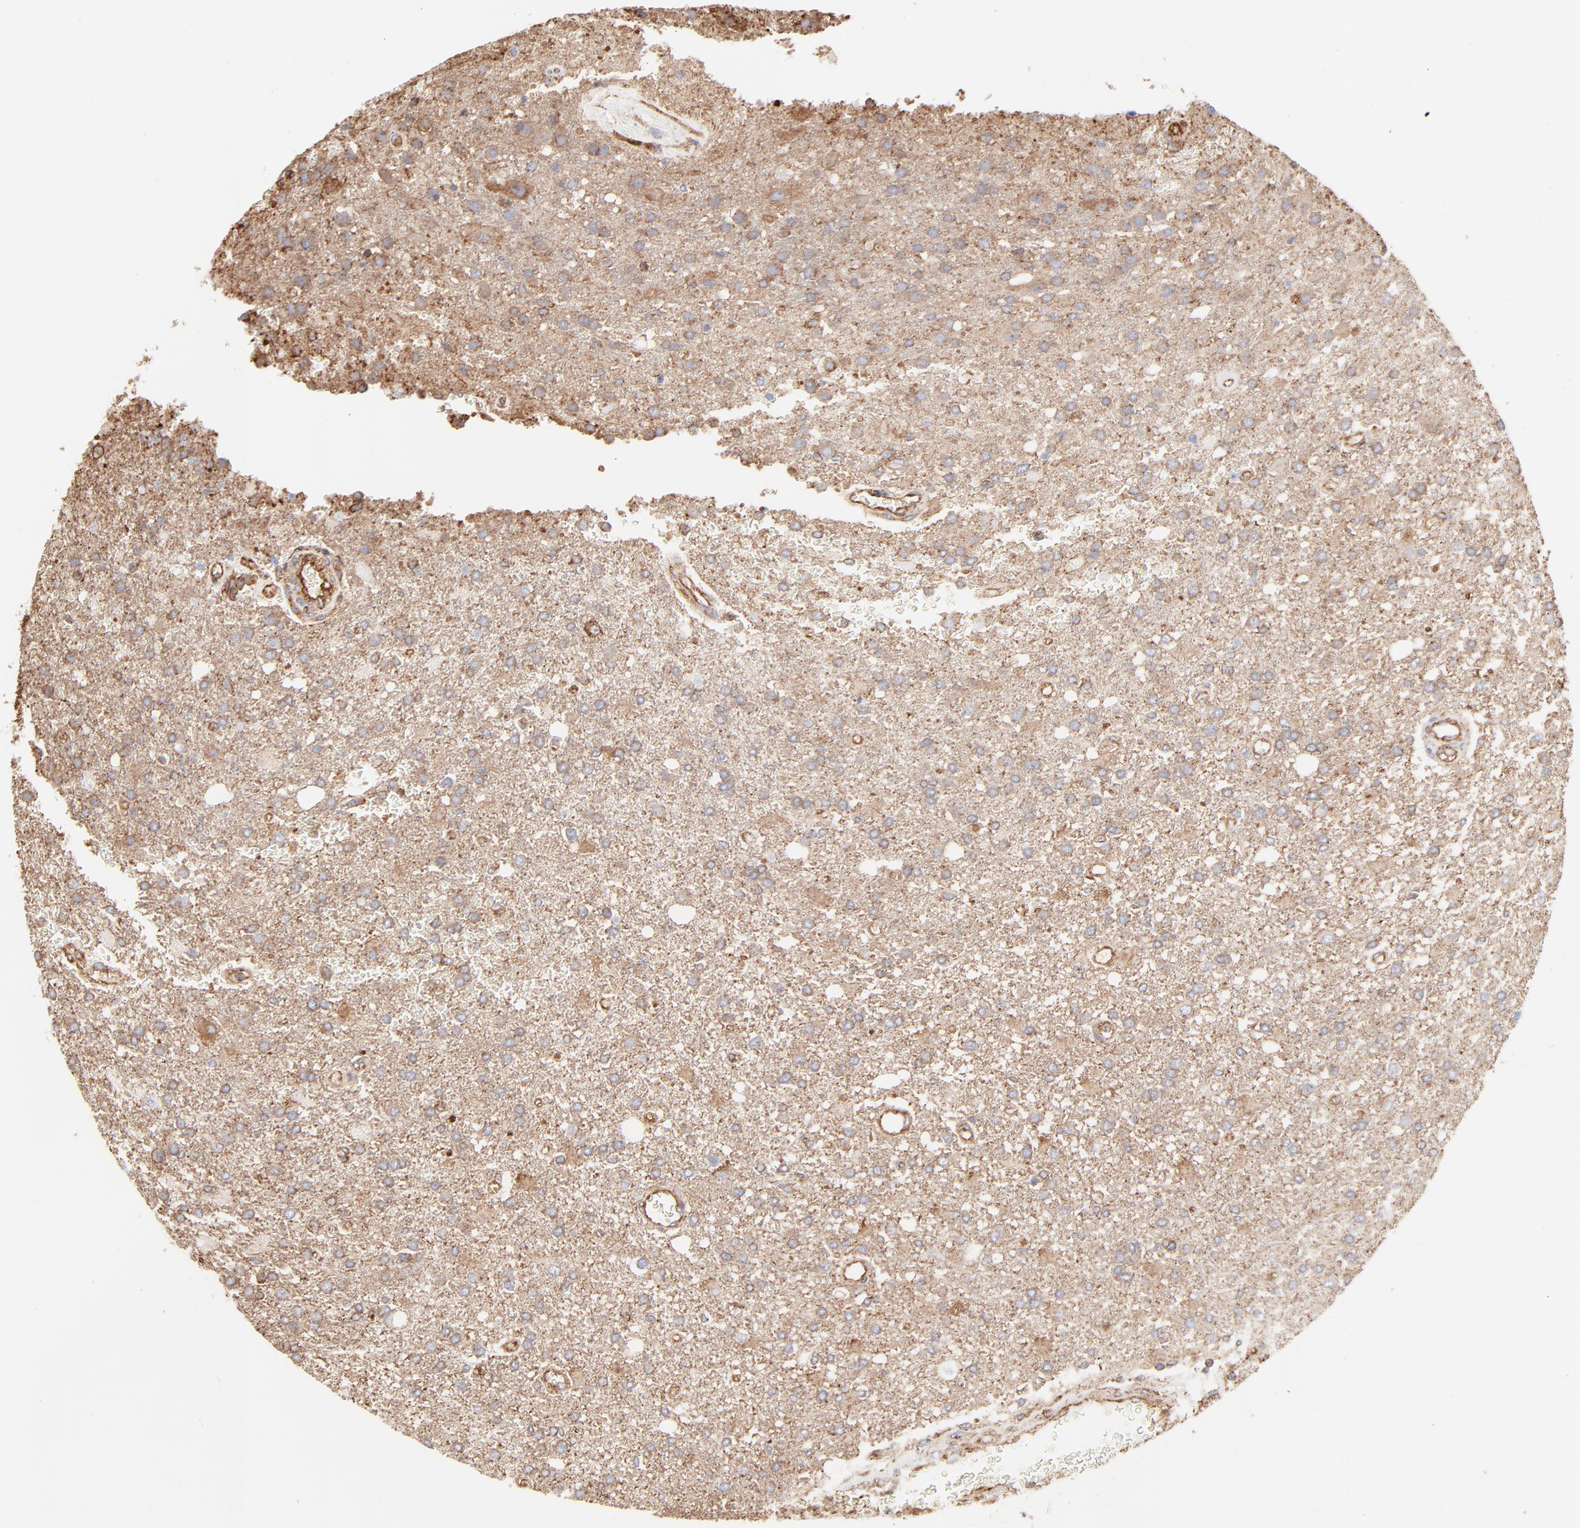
{"staining": {"intensity": "moderate", "quantity": ">75%", "location": "cytoplasmic/membranous"}, "tissue": "glioma", "cell_type": "Tumor cells", "image_type": "cancer", "snomed": [{"axis": "morphology", "description": "Glioma, malignant, High grade"}, {"axis": "topography", "description": "Cerebral cortex"}], "caption": "The image shows immunohistochemical staining of malignant glioma (high-grade). There is moderate cytoplasmic/membranous positivity is seen in approximately >75% of tumor cells.", "gene": "CLTB", "patient": {"sex": "male", "age": 79}}